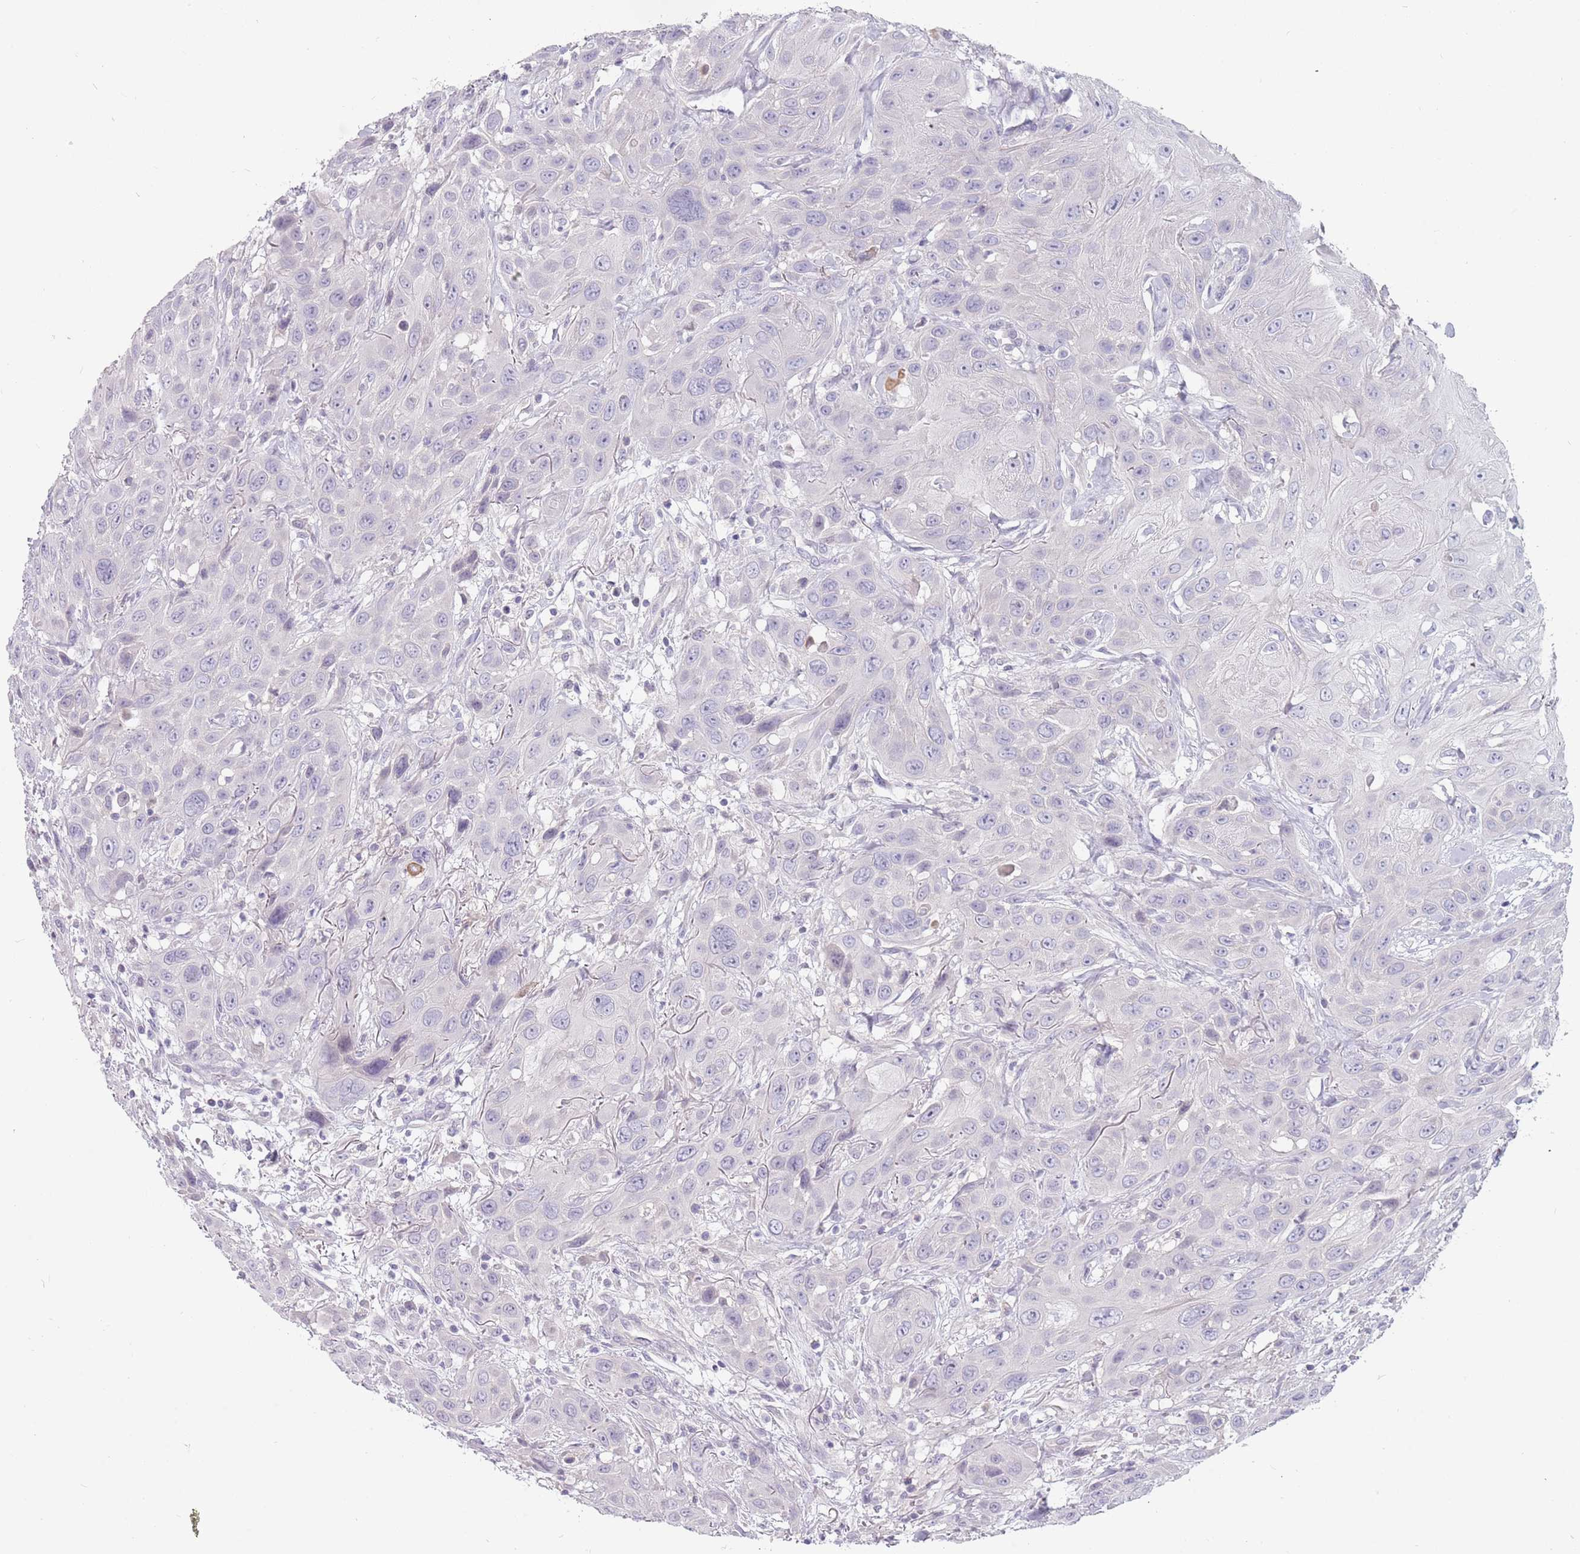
{"staining": {"intensity": "negative", "quantity": "none", "location": "none"}, "tissue": "head and neck cancer", "cell_type": "Tumor cells", "image_type": "cancer", "snomed": [{"axis": "morphology", "description": "Squamous cell carcinoma, NOS"}, {"axis": "topography", "description": "Head-Neck"}], "caption": "Tumor cells show no significant expression in head and neck squamous cell carcinoma.", "gene": "DDX4", "patient": {"sex": "male", "age": 81}}